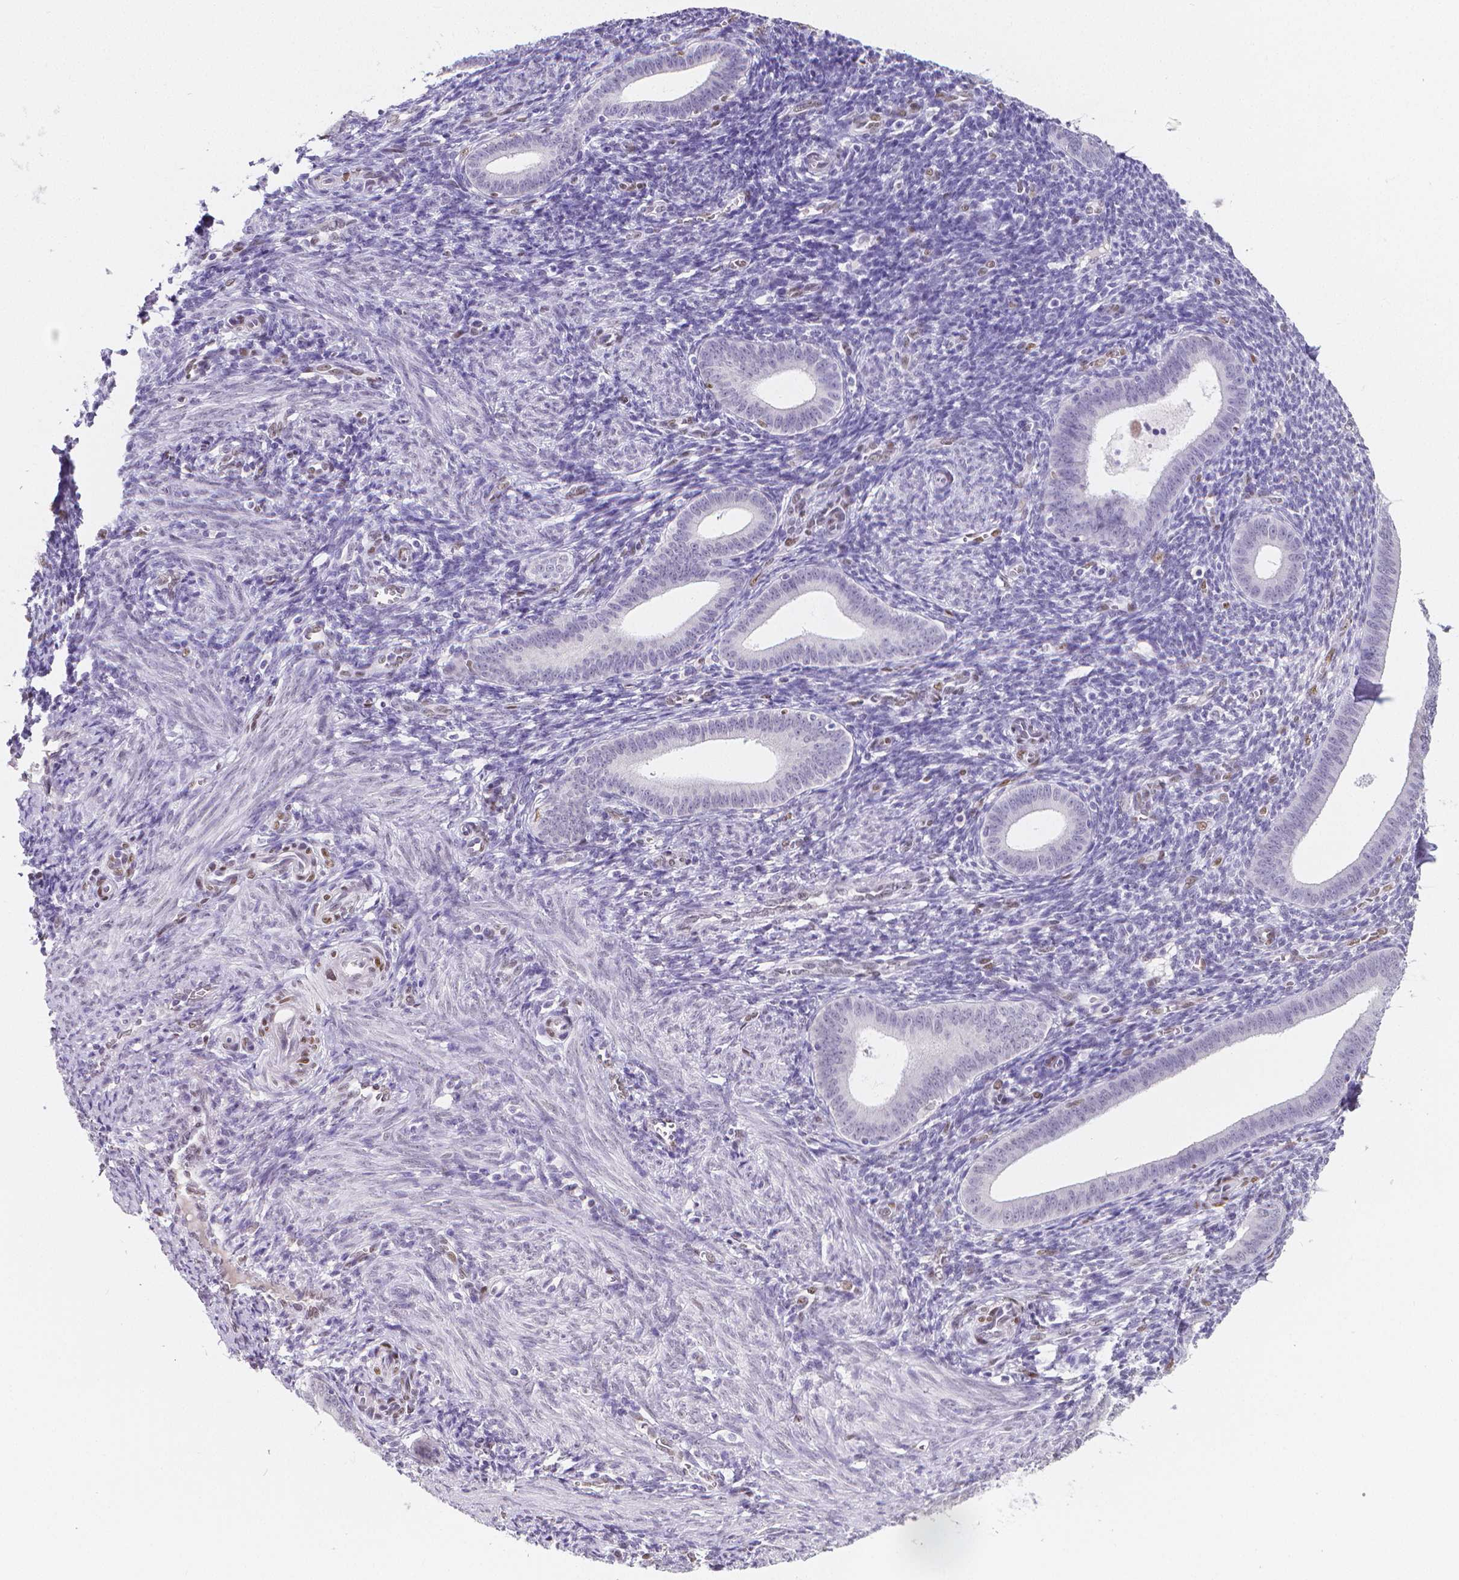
{"staining": {"intensity": "negative", "quantity": "none", "location": "none"}, "tissue": "endometrium", "cell_type": "Cells in endometrial stroma", "image_type": "normal", "snomed": [{"axis": "morphology", "description": "Normal tissue, NOS"}, {"axis": "topography", "description": "Endometrium"}], "caption": "This is an IHC image of benign endometrium. There is no staining in cells in endometrial stroma.", "gene": "MEF2C", "patient": {"sex": "female", "age": 25}}